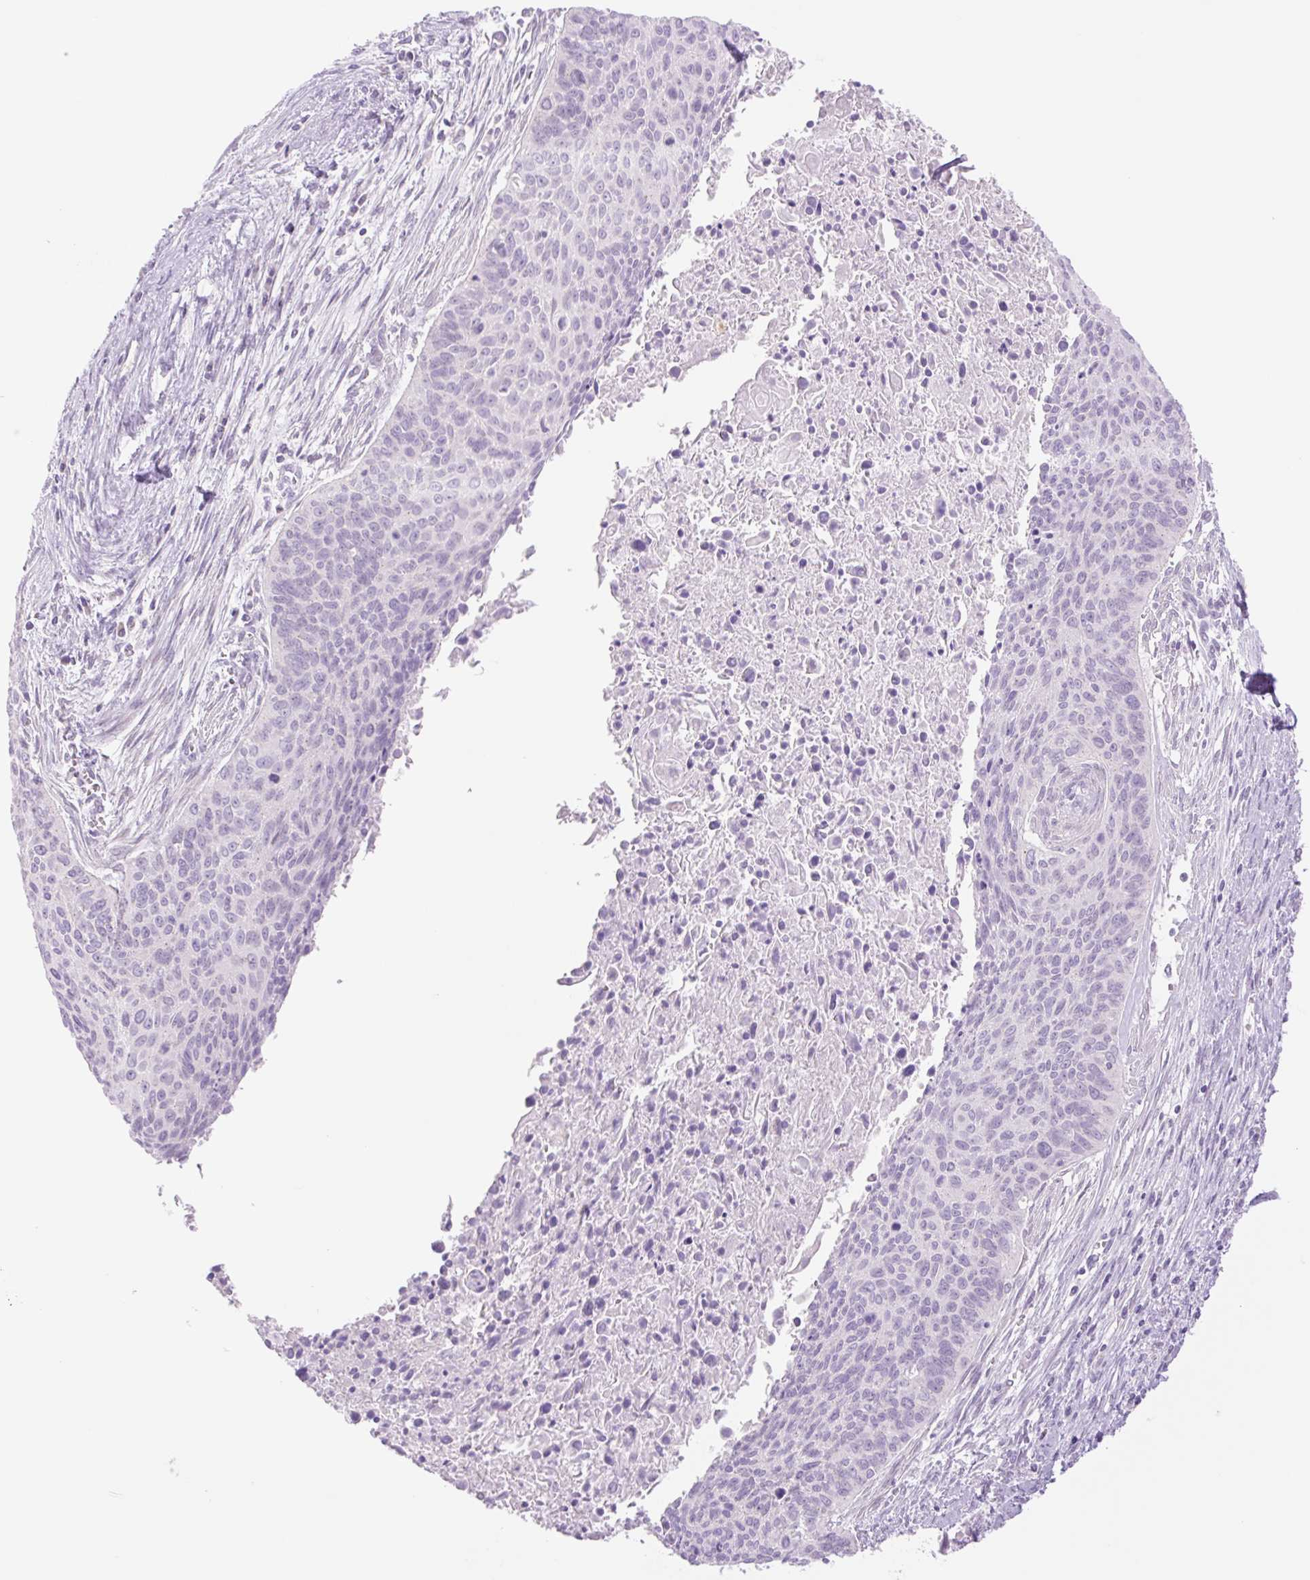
{"staining": {"intensity": "negative", "quantity": "none", "location": "none"}, "tissue": "cervical cancer", "cell_type": "Tumor cells", "image_type": "cancer", "snomed": [{"axis": "morphology", "description": "Squamous cell carcinoma, NOS"}, {"axis": "topography", "description": "Cervix"}], "caption": "Immunohistochemistry micrograph of cervical squamous cell carcinoma stained for a protein (brown), which demonstrates no positivity in tumor cells.", "gene": "TBX15", "patient": {"sex": "female", "age": 55}}